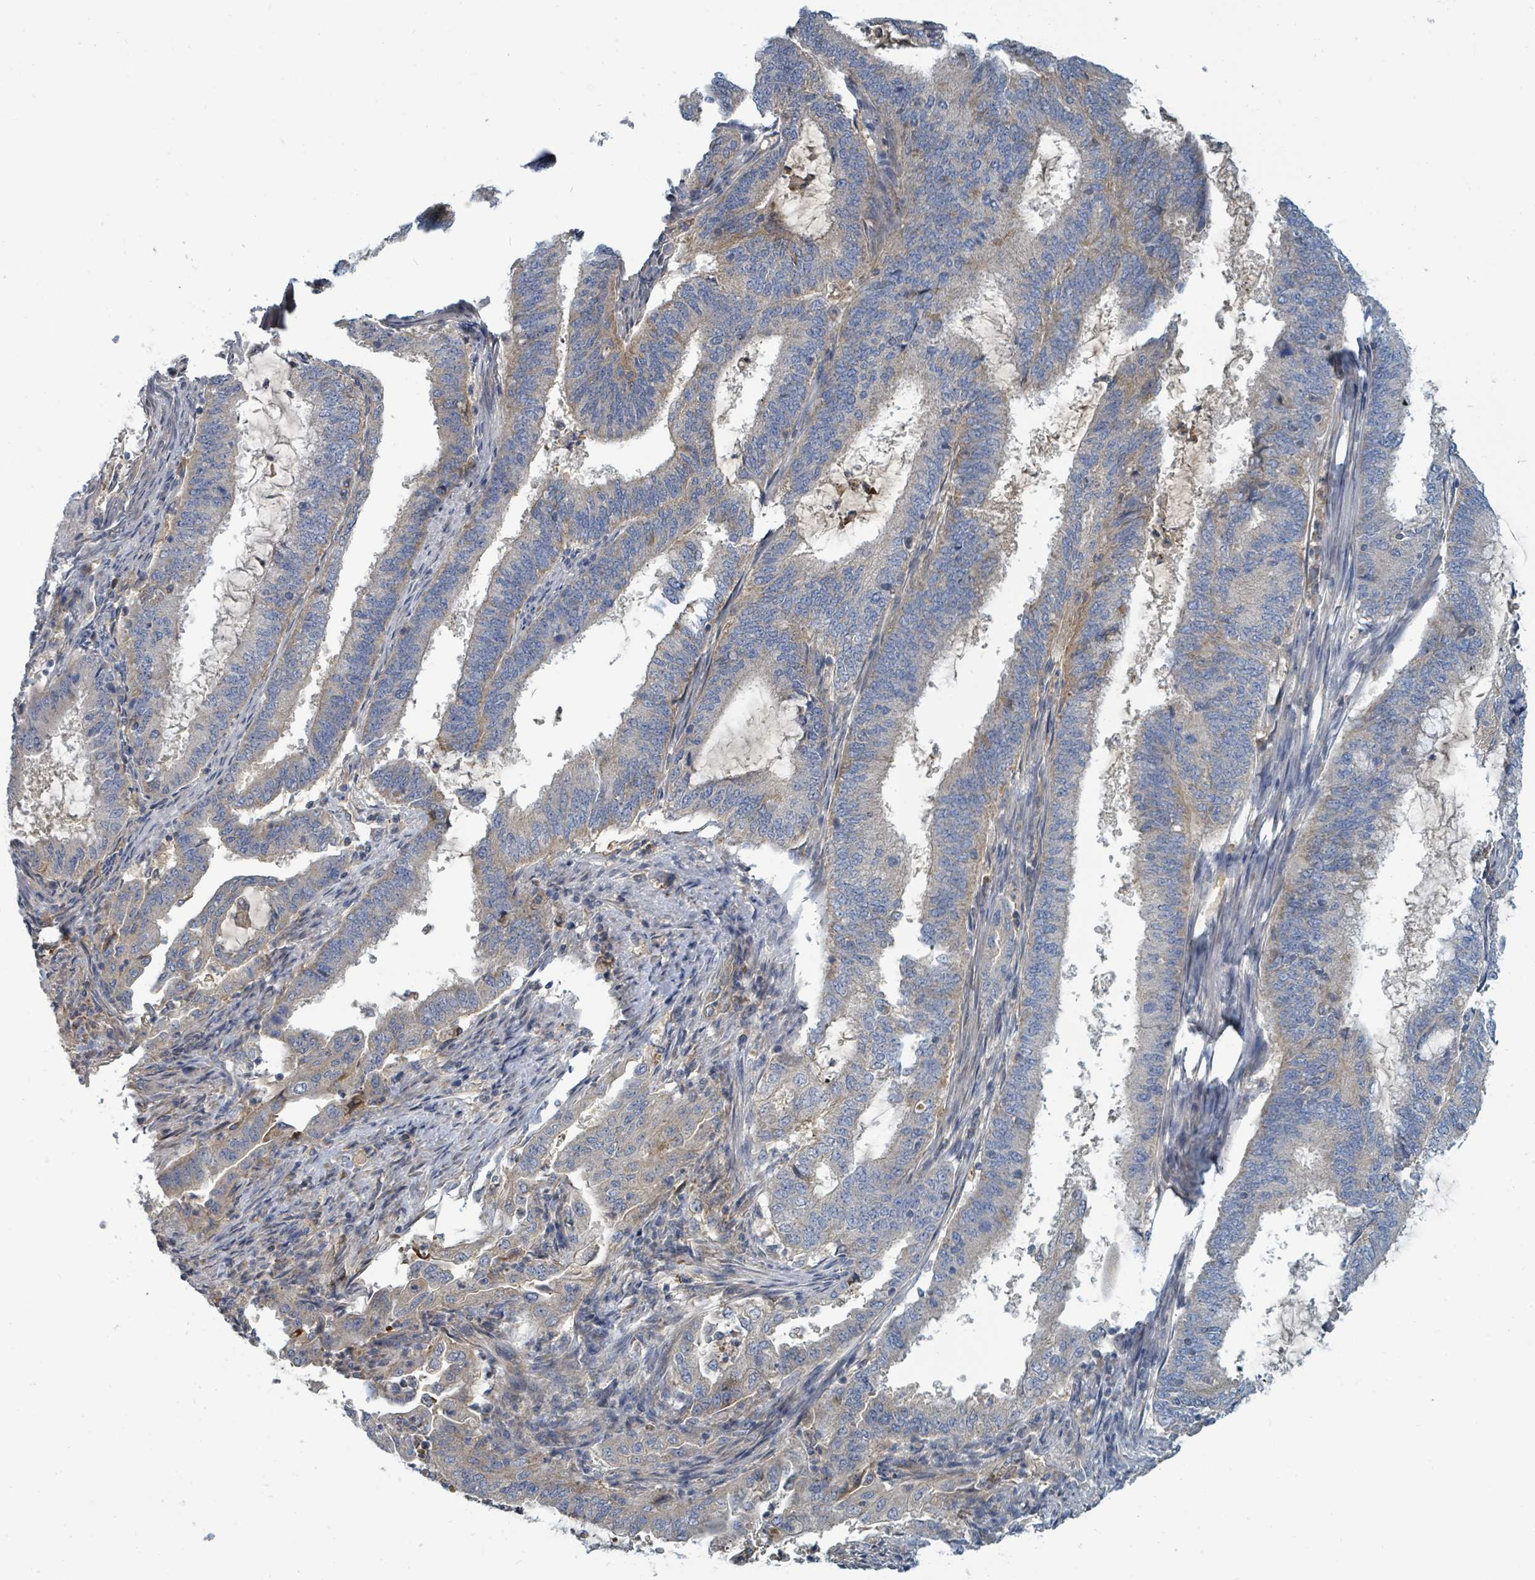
{"staining": {"intensity": "weak", "quantity": "<25%", "location": "cytoplasmic/membranous"}, "tissue": "endometrial cancer", "cell_type": "Tumor cells", "image_type": "cancer", "snomed": [{"axis": "morphology", "description": "Adenocarcinoma, NOS"}, {"axis": "topography", "description": "Endometrium"}], "caption": "An image of human adenocarcinoma (endometrial) is negative for staining in tumor cells.", "gene": "SLC25A23", "patient": {"sex": "female", "age": 51}}